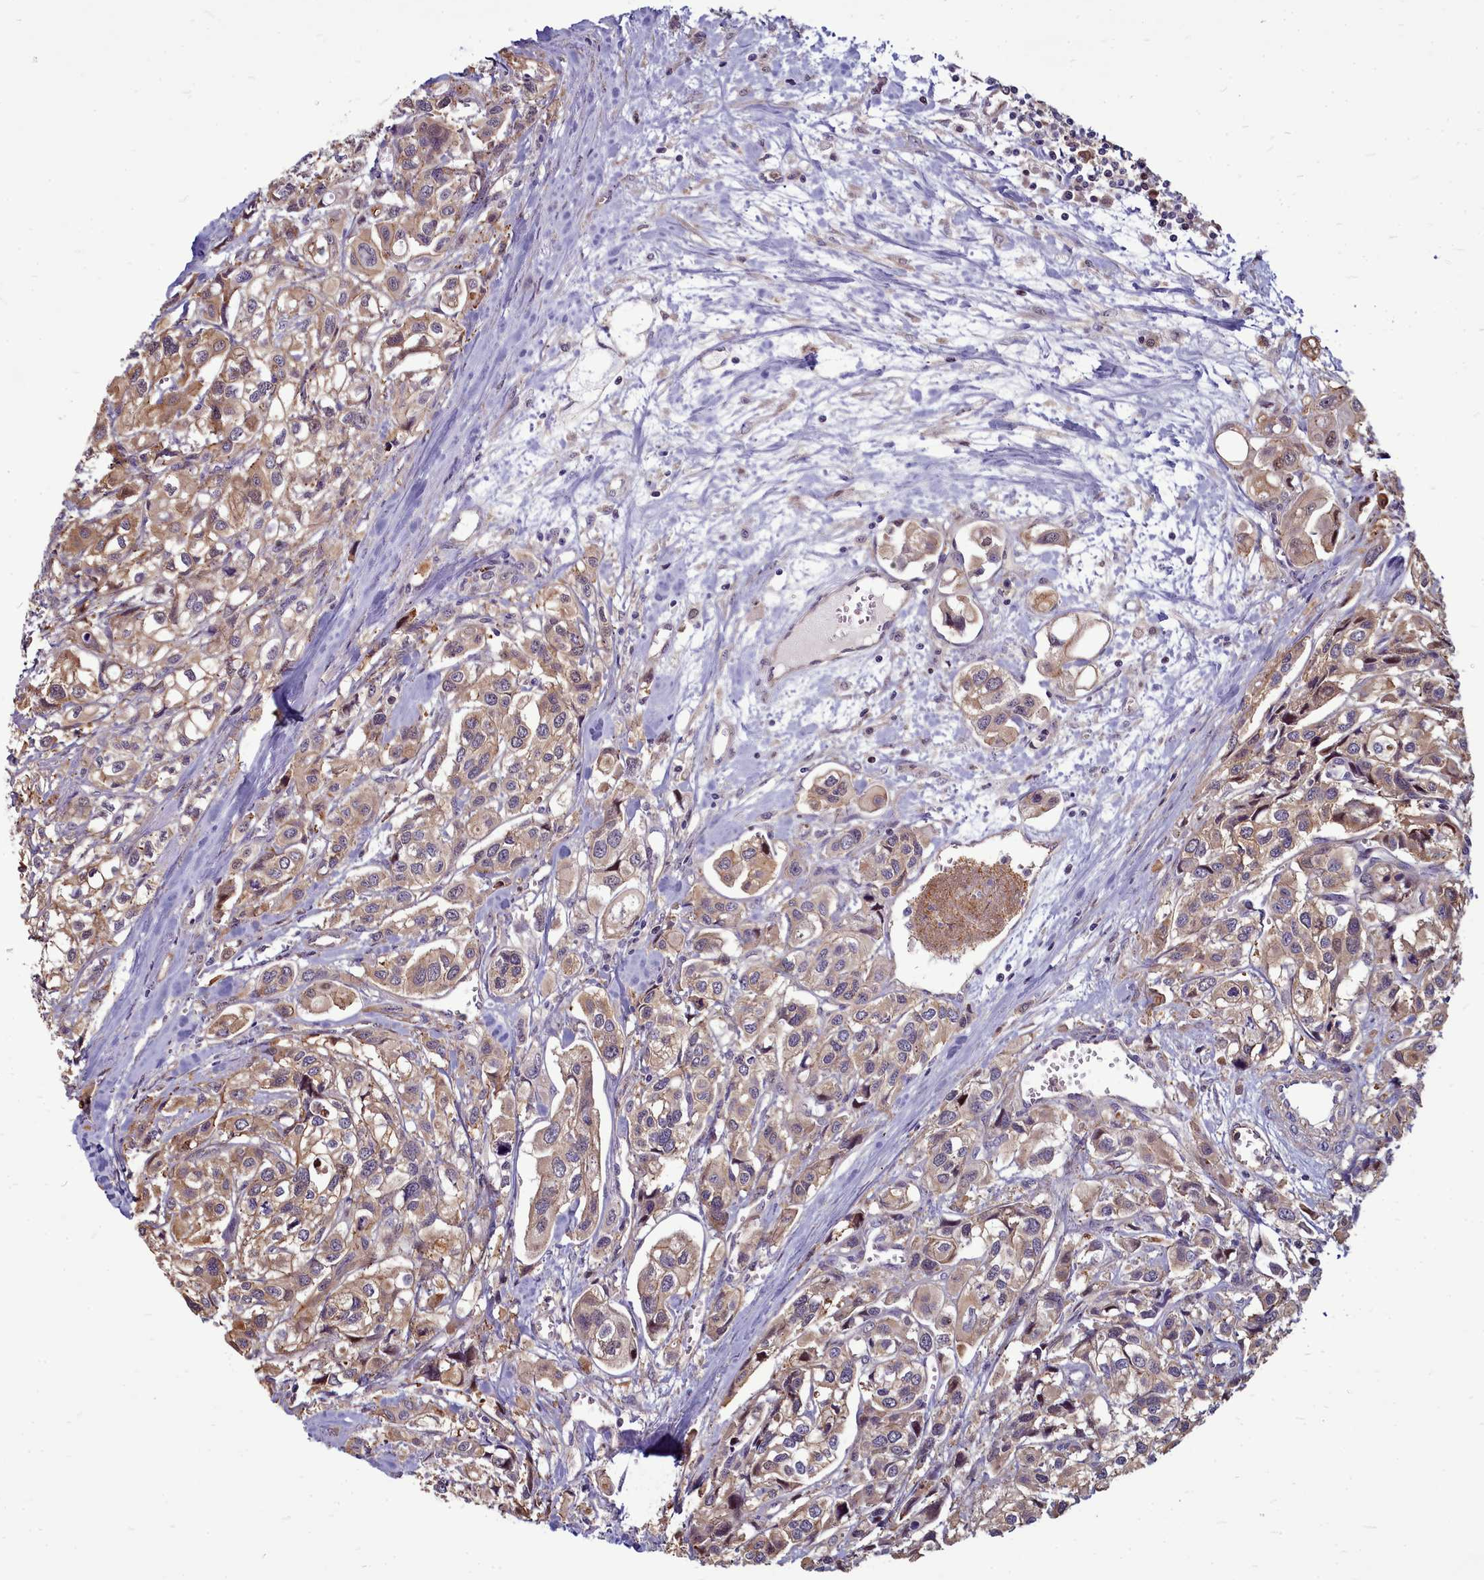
{"staining": {"intensity": "moderate", "quantity": "25%-75%", "location": "cytoplasmic/membranous"}, "tissue": "urothelial cancer", "cell_type": "Tumor cells", "image_type": "cancer", "snomed": [{"axis": "morphology", "description": "Urothelial carcinoma, High grade"}, {"axis": "topography", "description": "Urinary bladder"}], "caption": "Moderate cytoplasmic/membranous staining for a protein is present in approximately 25%-75% of tumor cells of urothelial carcinoma (high-grade) using IHC.", "gene": "TTC5", "patient": {"sex": "male", "age": 67}}